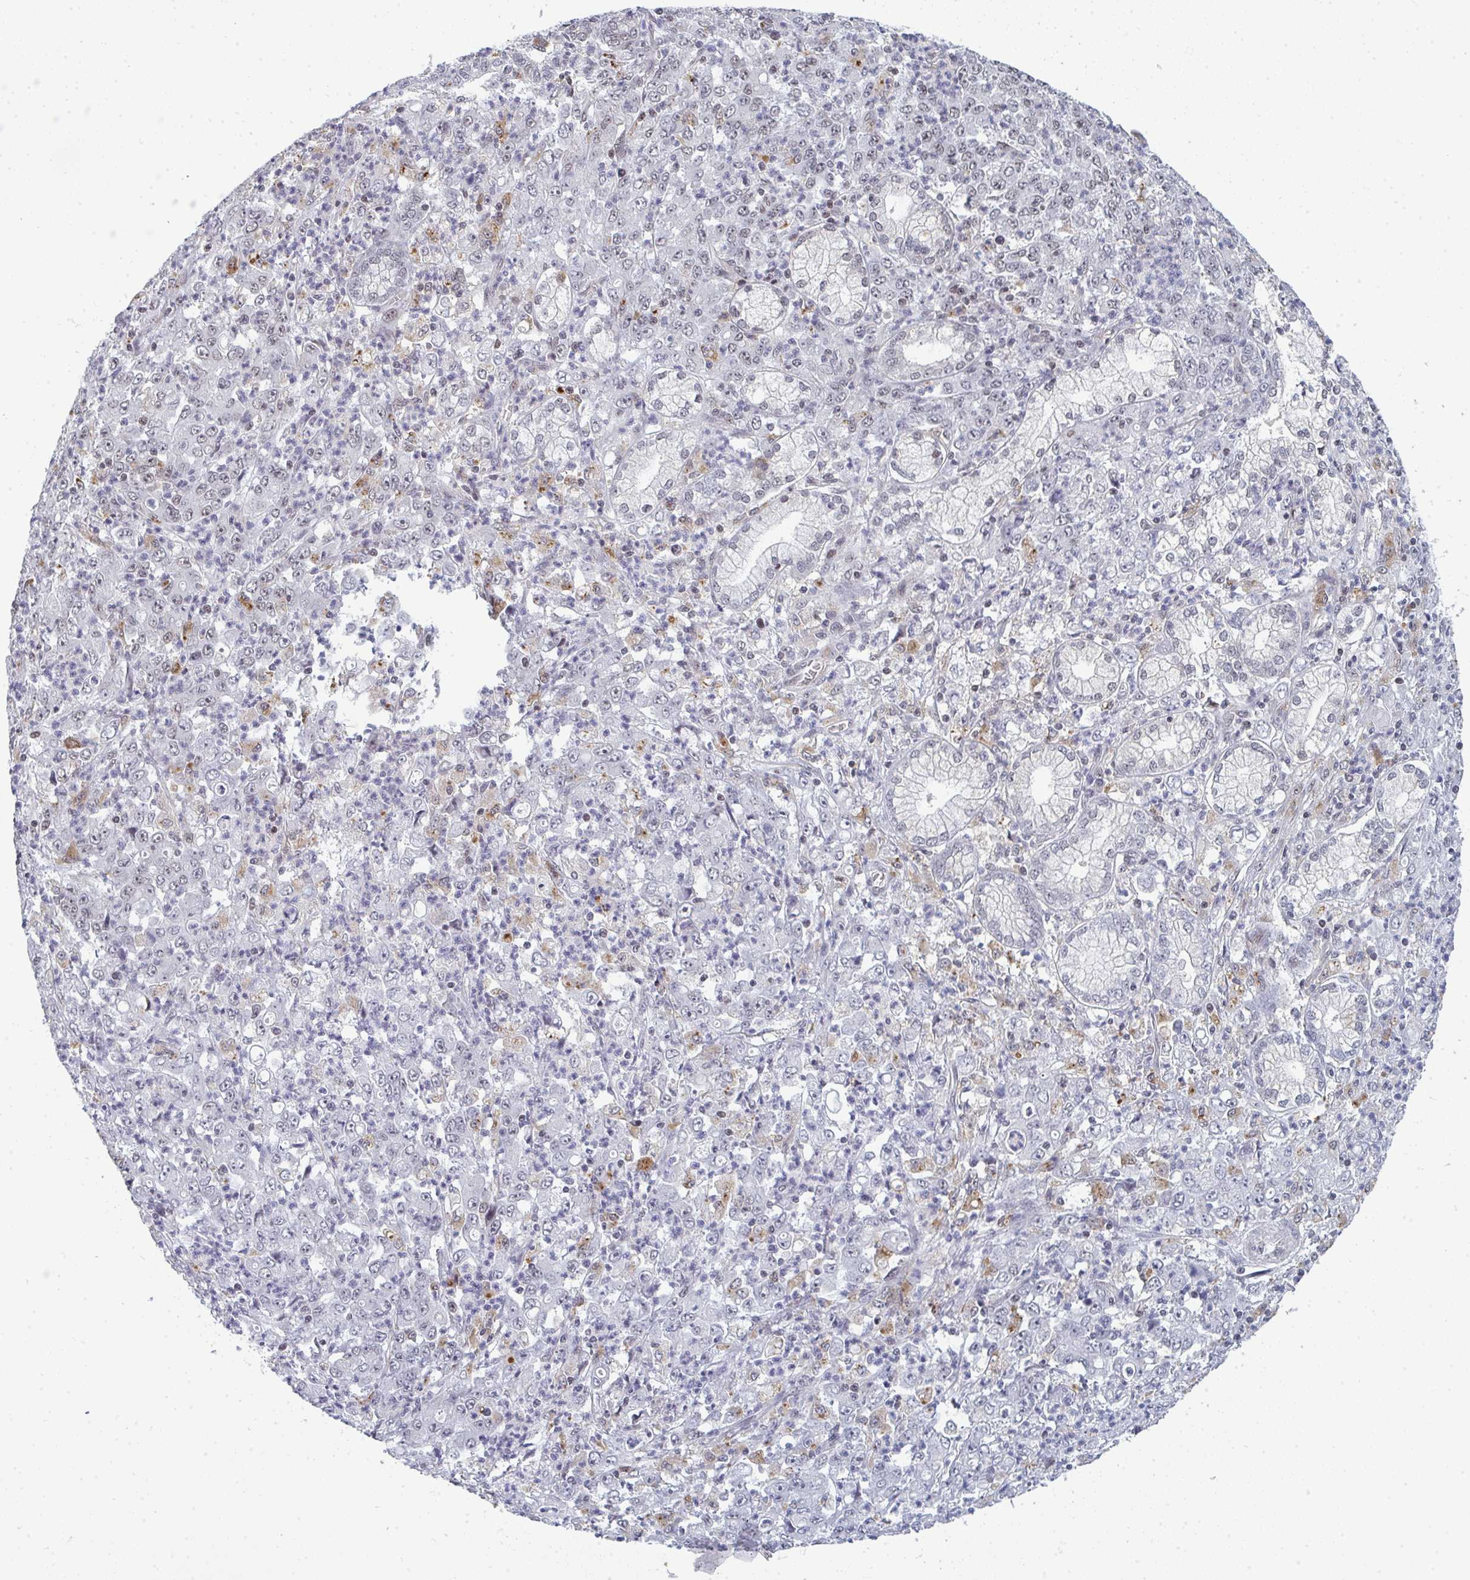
{"staining": {"intensity": "negative", "quantity": "none", "location": "none"}, "tissue": "stomach cancer", "cell_type": "Tumor cells", "image_type": "cancer", "snomed": [{"axis": "morphology", "description": "Adenocarcinoma, NOS"}, {"axis": "topography", "description": "Stomach, lower"}], "caption": "The micrograph reveals no significant positivity in tumor cells of stomach cancer. Brightfield microscopy of IHC stained with DAB (3,3'-diaminobenzidine) (brown) and hematoxylin (blue), captured at high magnification.", "gene": "ATF1", "patient": {"sex": "female", "age": 71}}